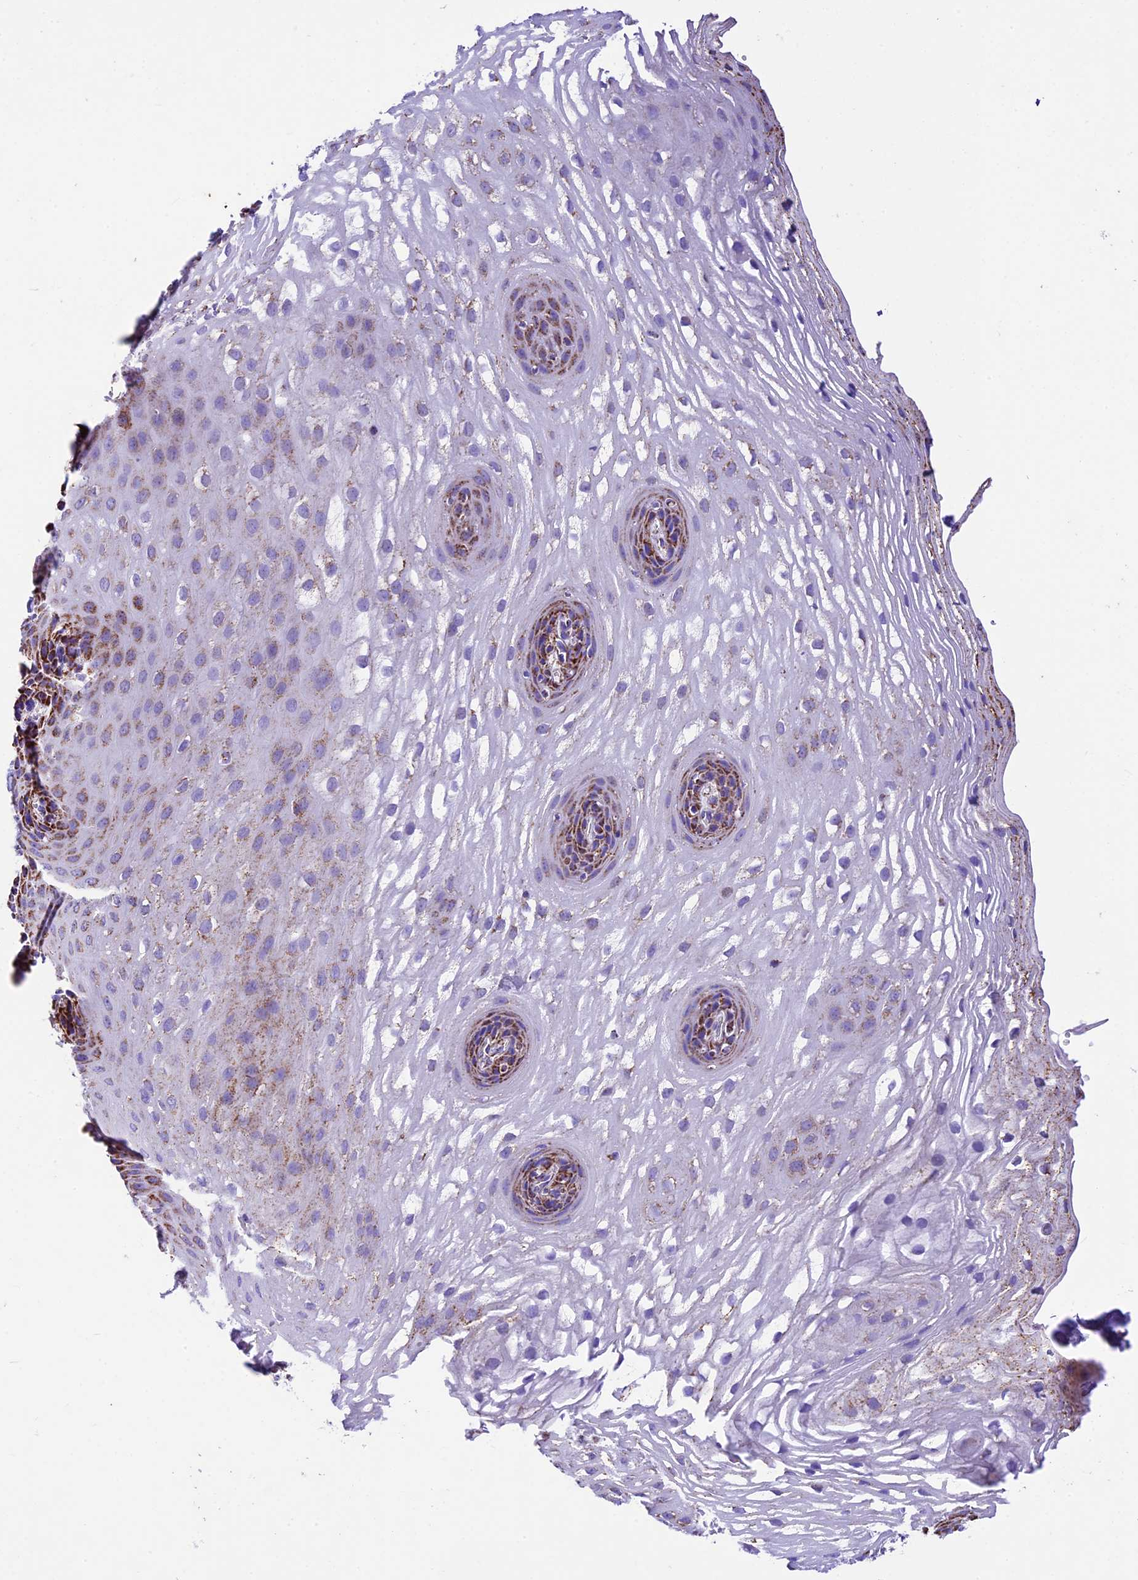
{"staining": {"intensity": "strong", "quantity": ">75%", "location": "cytoplasmic/membranous"}, "tissue": "esophagus", "cell_type": "Squamous epithelial cells", "image_type": "normal", "snomed": [{"axis": "morphology", "description": "Normal tissue, NOS"}, {"axis": "topography", "description": "Esophagus"}], "caption": "This photomicrograph demonstrates benign esophagus stained with immunohistochemistry (IHC) to label a protein in brown. The cytoplasmic/membranous of squamous epithelial cells show strong positivity for the protein. Nuclei are counter-stained blue.", "gene": "DCAF5", "patient": {"sex": "female", "age": 66}}